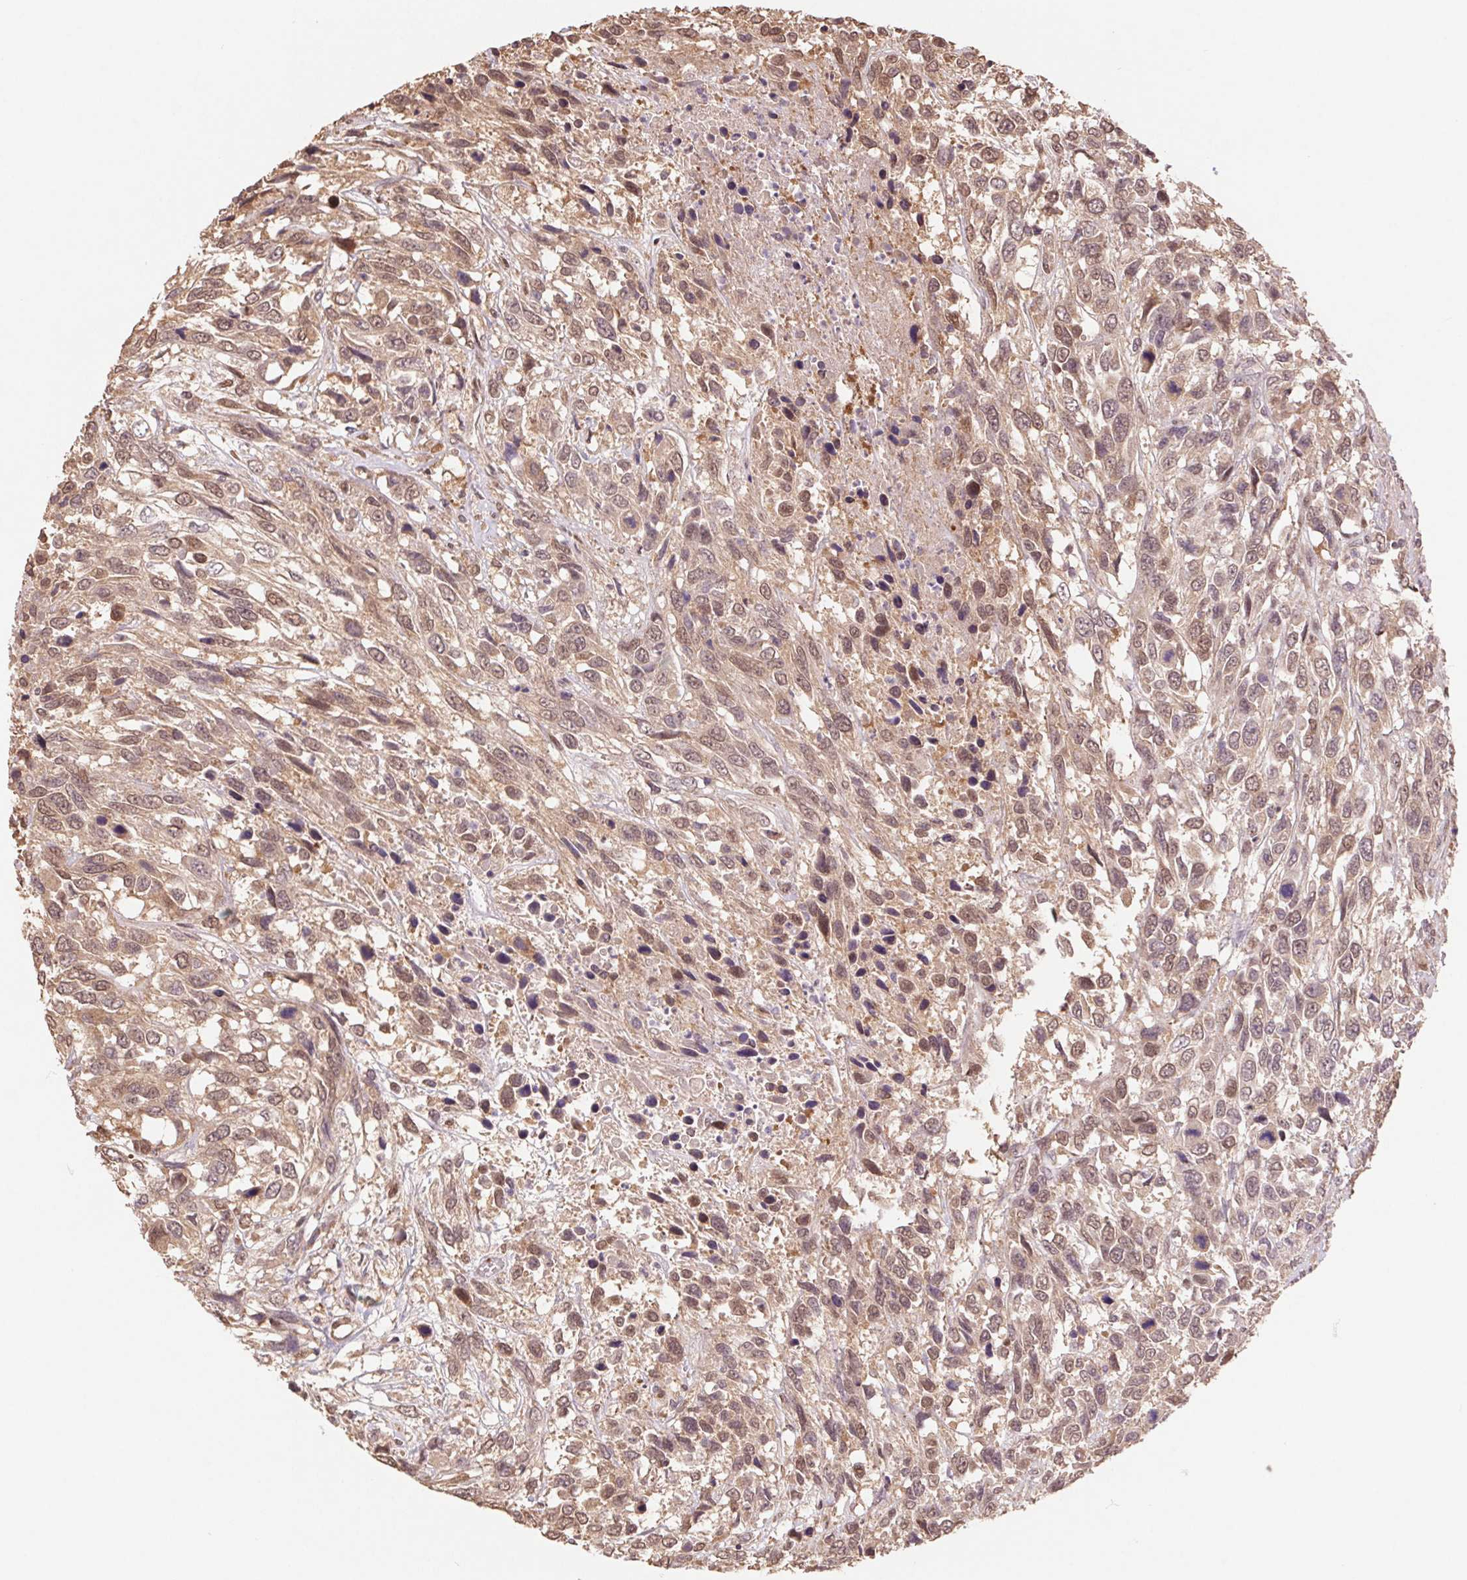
{"staining": {"intensity": "weak", "quantity": ">75%", "location": "cytoplasmic/membranous,nuclear"}, "tissue": "urothelial cancer", "cell_type": "Tumor cells", "image_type": "cancer", "snomed": [{"axis": "morphology", "description": "Urothelial carcinoma, High grade"}, {"axis": "topography", "description": "Urinary bladder"}], "caption": "Protein analysis of urothelial cancer tissue reveals weak cytoplasmic/membranous and nuclear expression in approximately >75% of tumor cells.", "gene": "CUTA", "patient": {"sex": "female", "age": 70}}